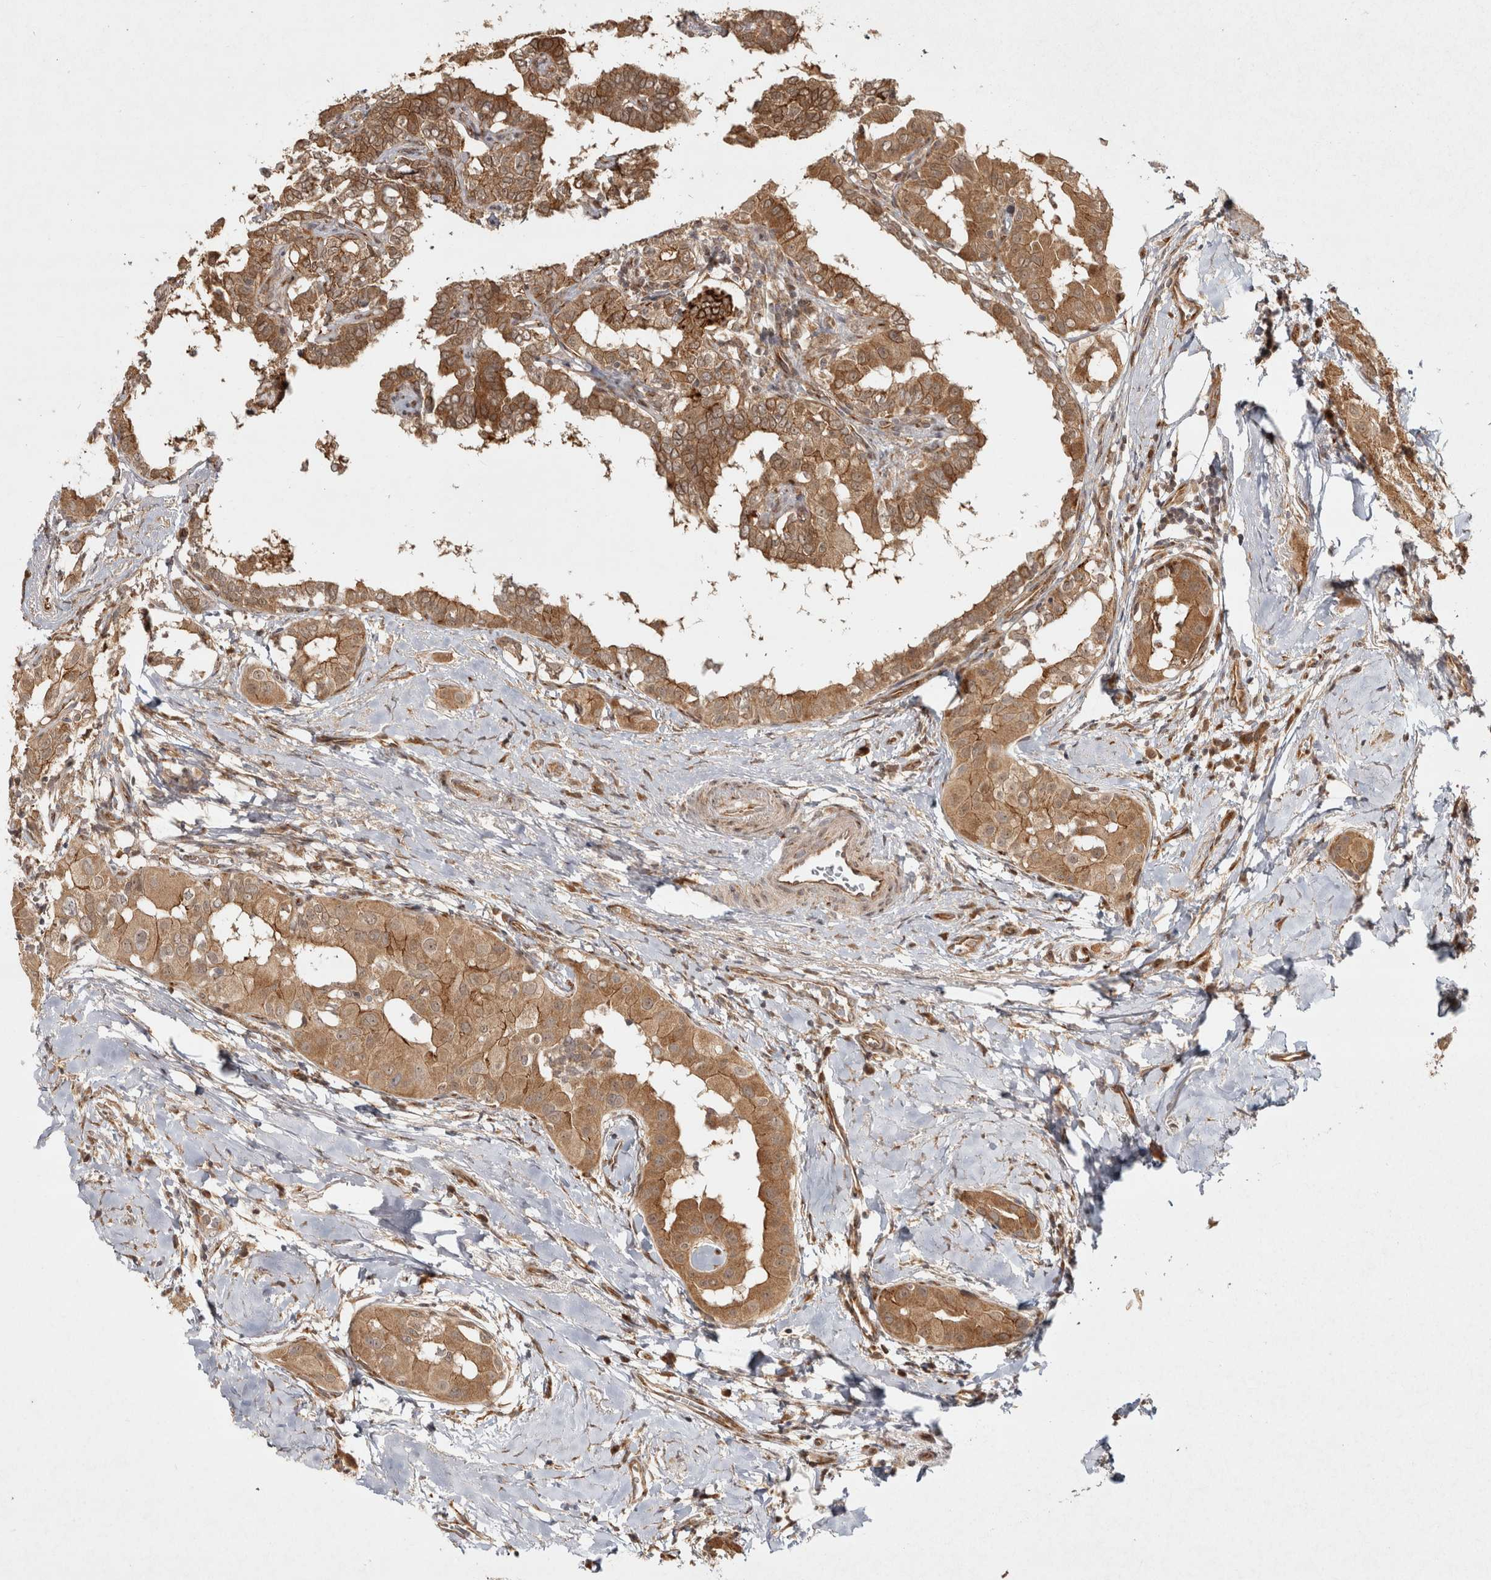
{"staining": {"intensity": "moderate", "quantity": ">75%", "location": "cytoplasmic/membranous"}, "tissue": "thyroid cancer", "cell_type": "Tumor cells", "image_type": "cancer", "snomed": [{"axis": "morphology", "description": "Papillary adenocarcinoma, NOS"}, {"axis": "topography", "description": "Thyroid gland"}], "caption": "Brown immunohistochemical staining in papillary adenocarcinoma (thyroid) reveals moderate cytoplasmic/membranous staining in about >75% of tumor cells. (DAB IHC with brightfield microscopy, high magnification).", "gene": "CAMSAP2", "patient": {"sex": "male", "age": 33}}